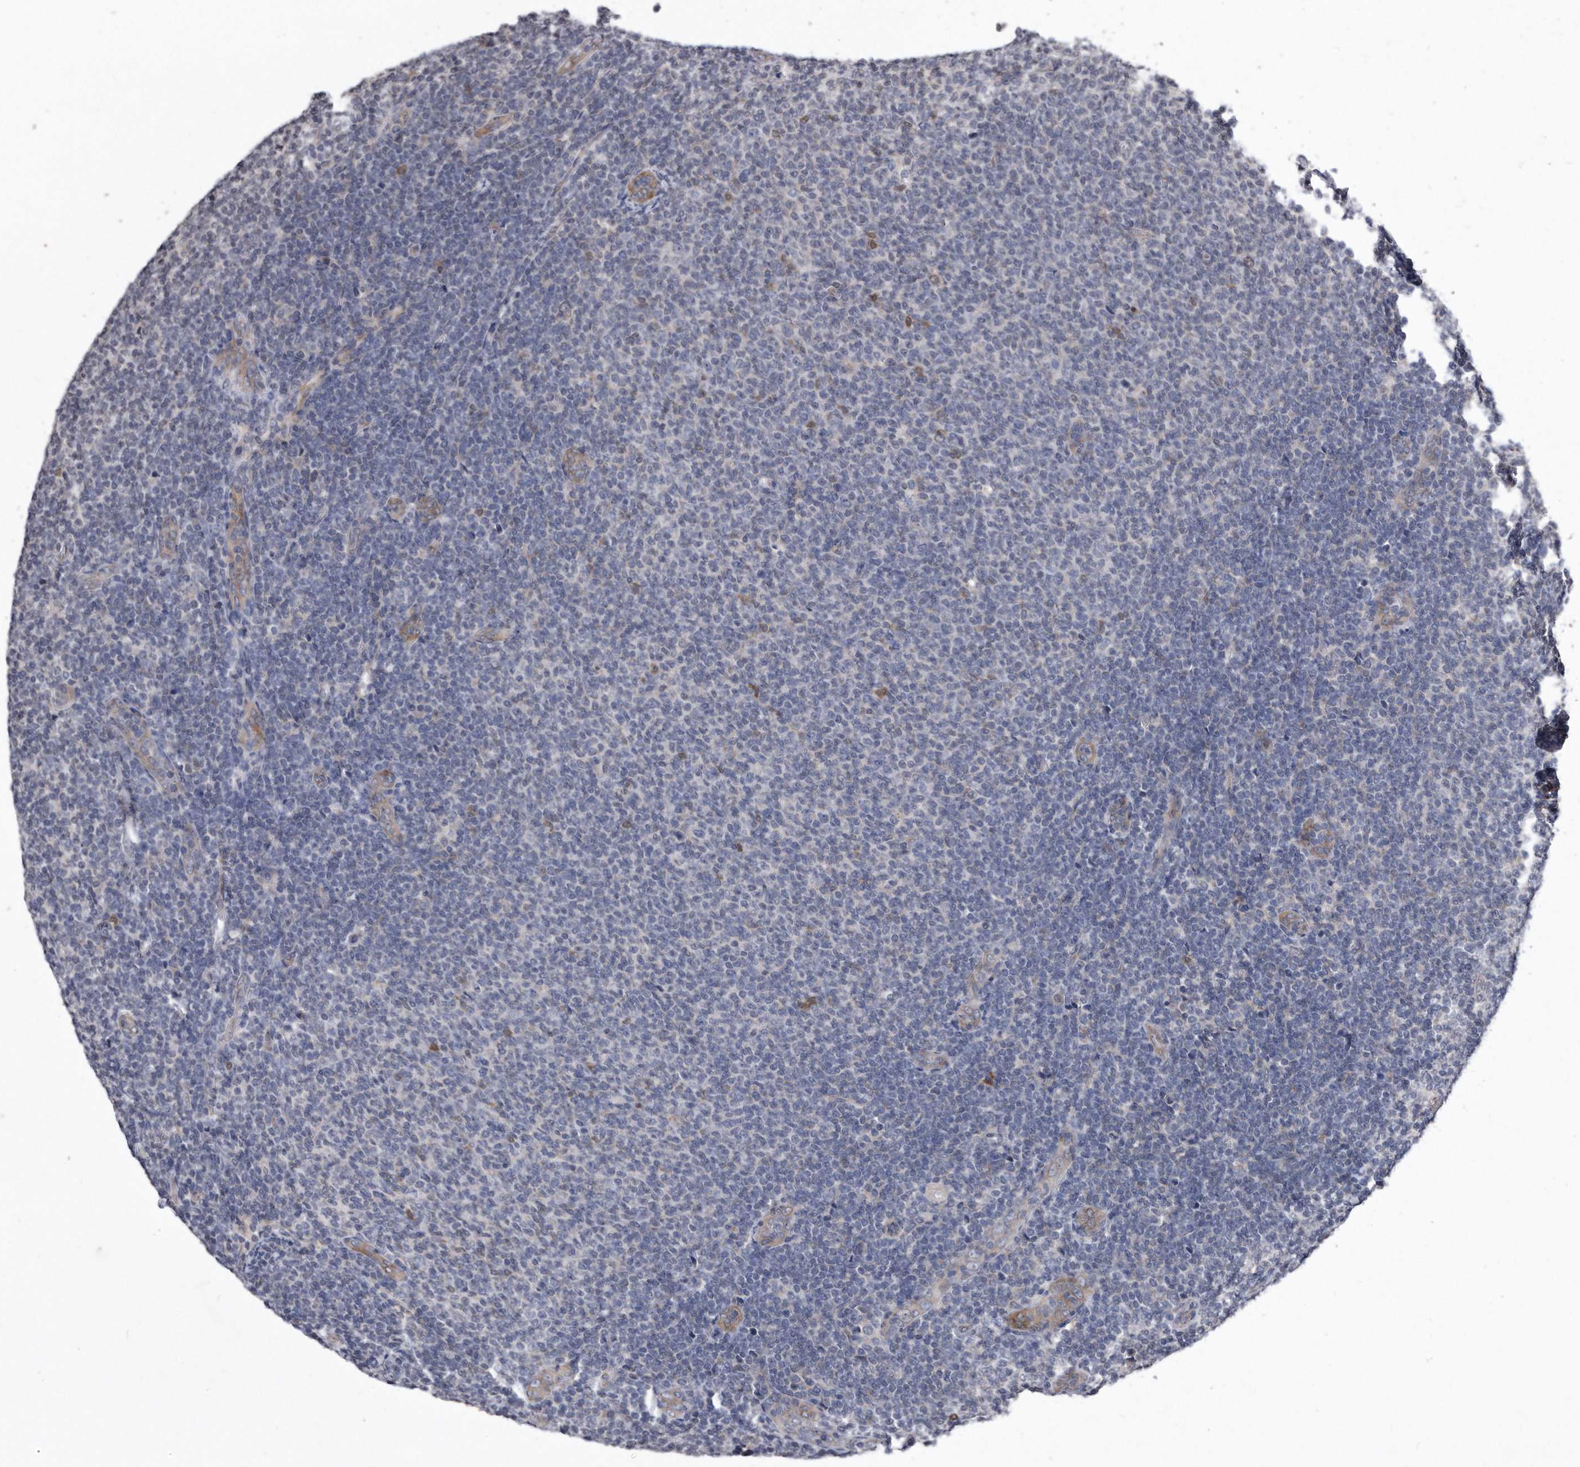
{"staining": {"intensity": "negative", "quantity": "none", "location": "none"}, "tissue": "lymphoma", "cell_type": "Tumor cells", "image_type": "cancer", "snomed": [{"axis": "morphology", "description": "Malignant lymphoma, non-Hodgkin's type, Low grade"}, {"axis": "topography", "description": "Lymph node"}], "caption": "Immunohistochemical staining of human lymphoma exhibits no significant staining in tumor cells.", "gene": "DAB1", "patient": {"sex": "male", "age": 66}}